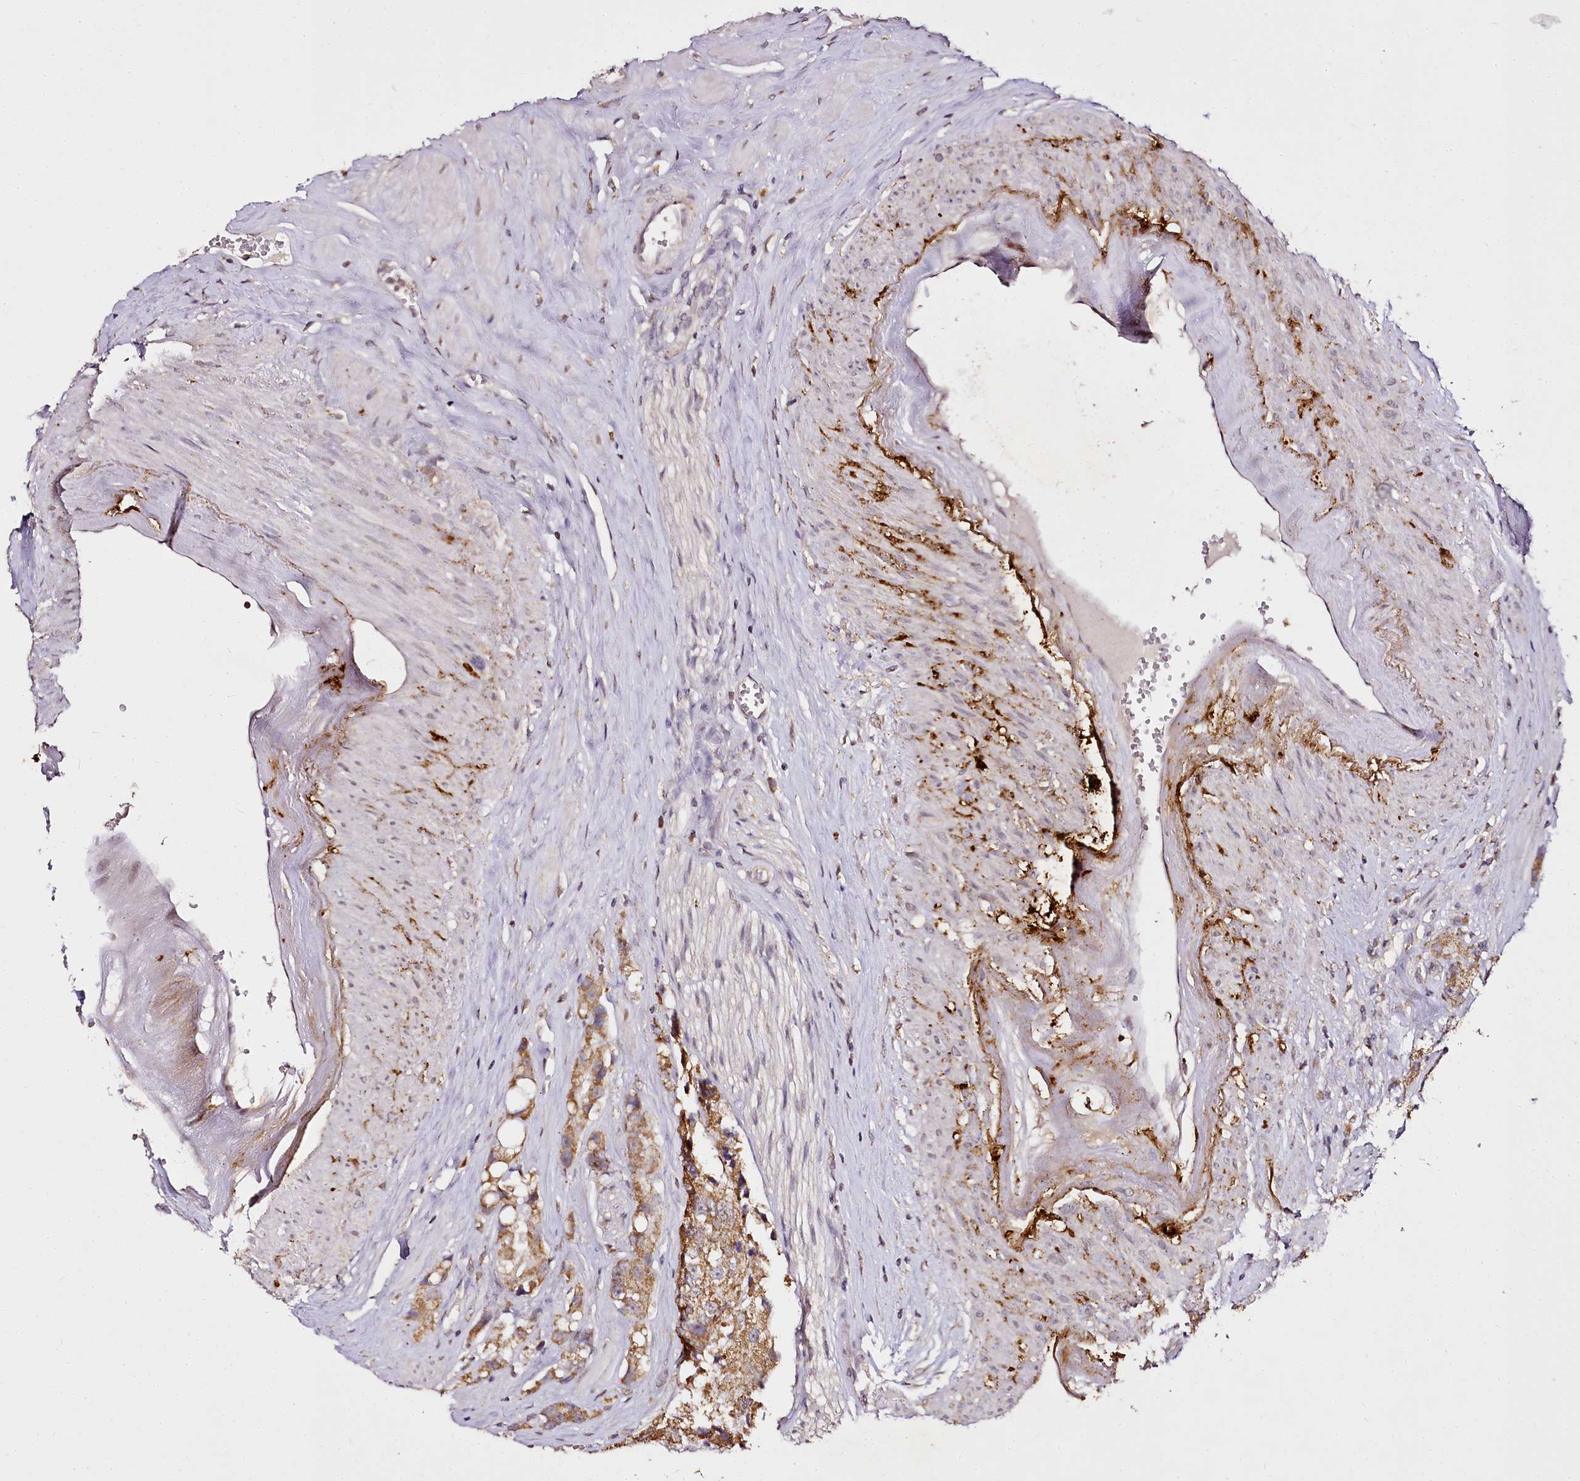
{"staining": {"intensity": "moderate", "quantity": ">75%", "location": "cytoplasmic/membranous"}, "tissue": "prostate cancer", "cell_type": "Tumor cells", "image_type": "cancer", "snomed": [{"axis": "morphology", "description": "Adenocarcinoma, High grade"}, {"axis": "topography", "description": "Prostate"}], "caption": "Prostate high-grade adenocarcinoma stained with a protein marker reveals moderate staining in tumor cells.", "gene": "EDIL3", "patient": {"sex": "male", "age": 74}}